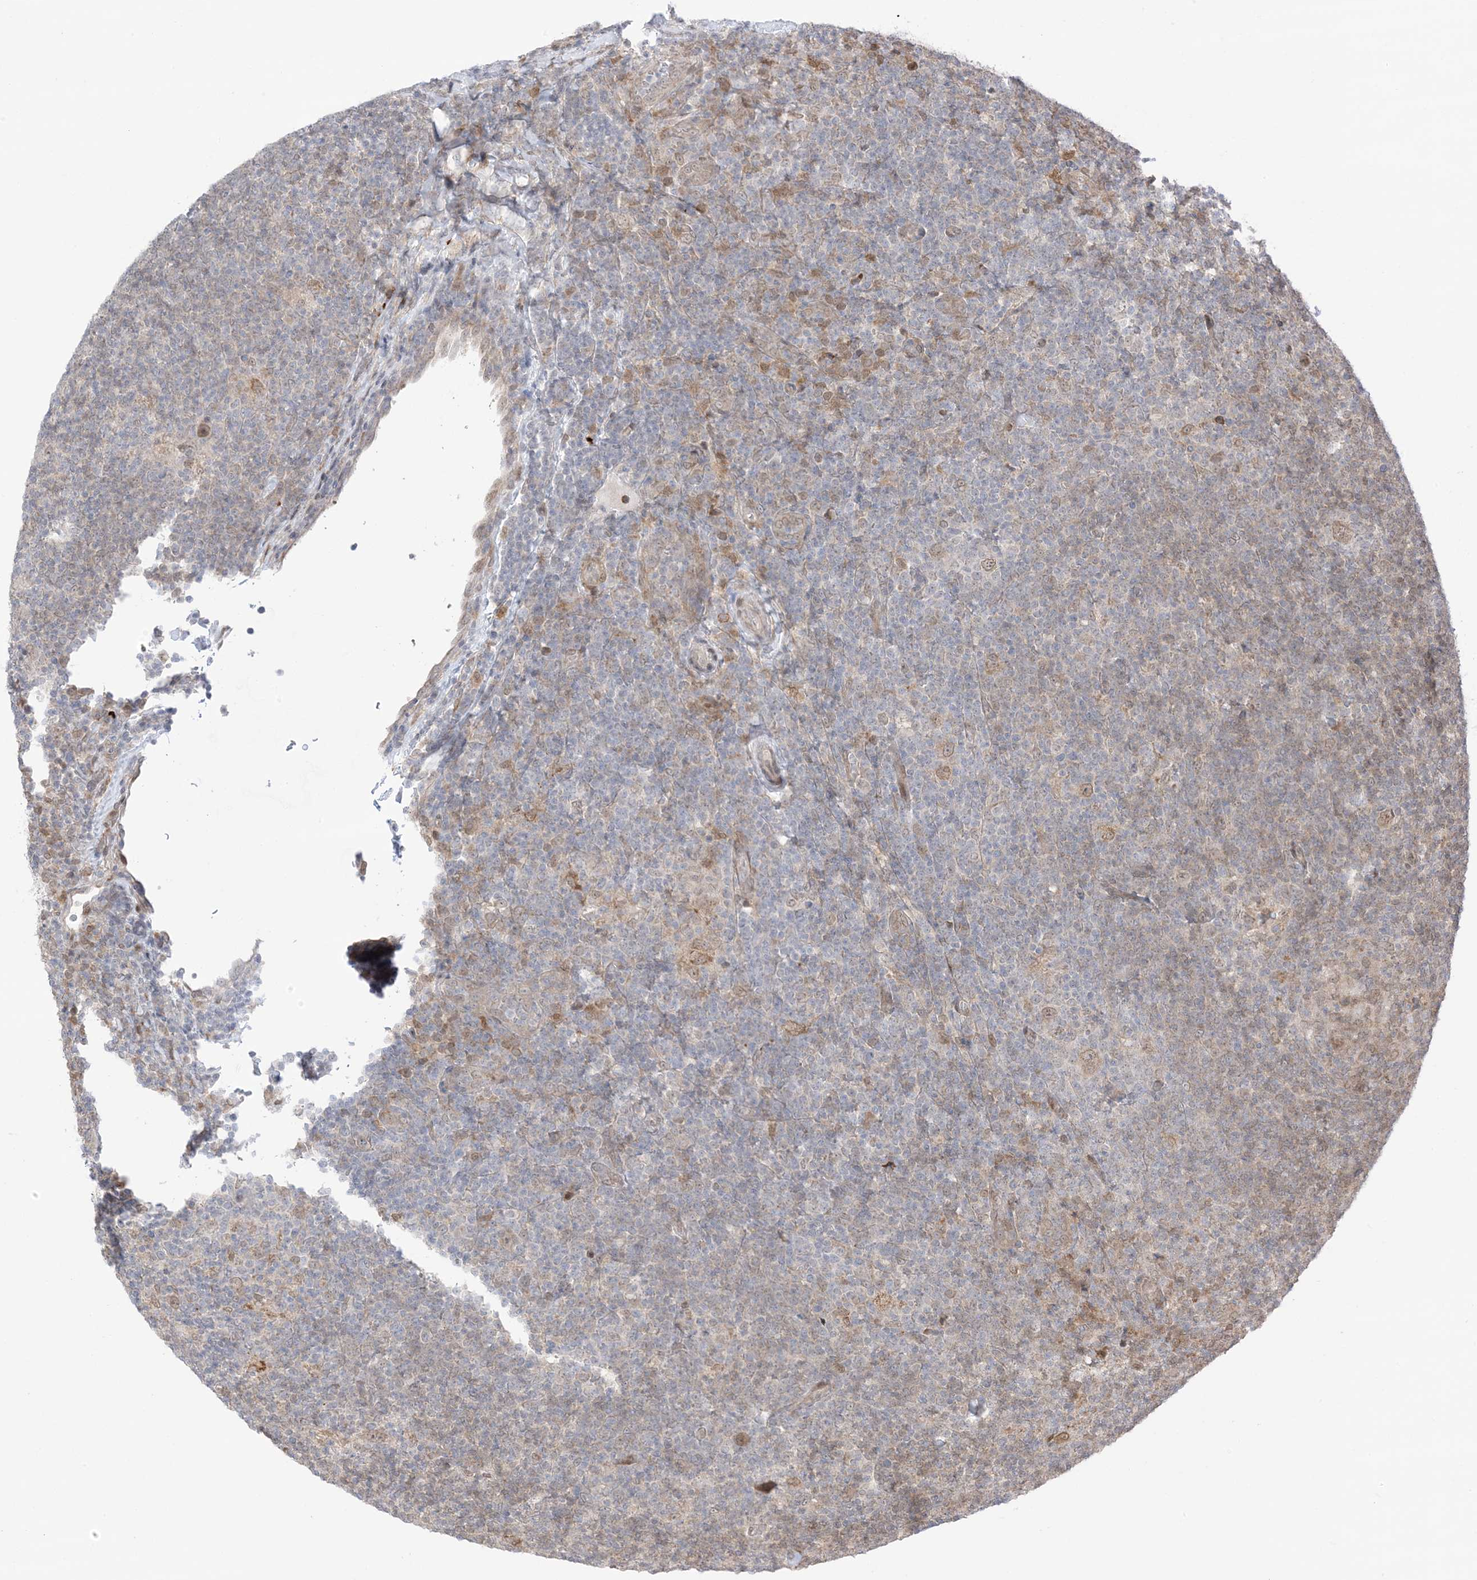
{"staining": {"intensity": "moderate", "quantity": ">75%", "location": "cytoplasmic/membranous,nuclear"}, "tissue": "lymphoma", "cell_type": "Tumor cells", "image_type": "cancer", "snomed": [{"axis": "morphology", "description": "Hodgkin's disease, NOS"}, {"axis": "topography", "description": "Lymph node"}], "caption": "Approximately >75% of tumor cells in human lymphoma show moderate cytoplasmic/membranous and nuclear protein positivity as visualized by brown immunohistochemical staining.", "gene": "UBE2E2", "patient": {"sex": "female", "age": 57}}